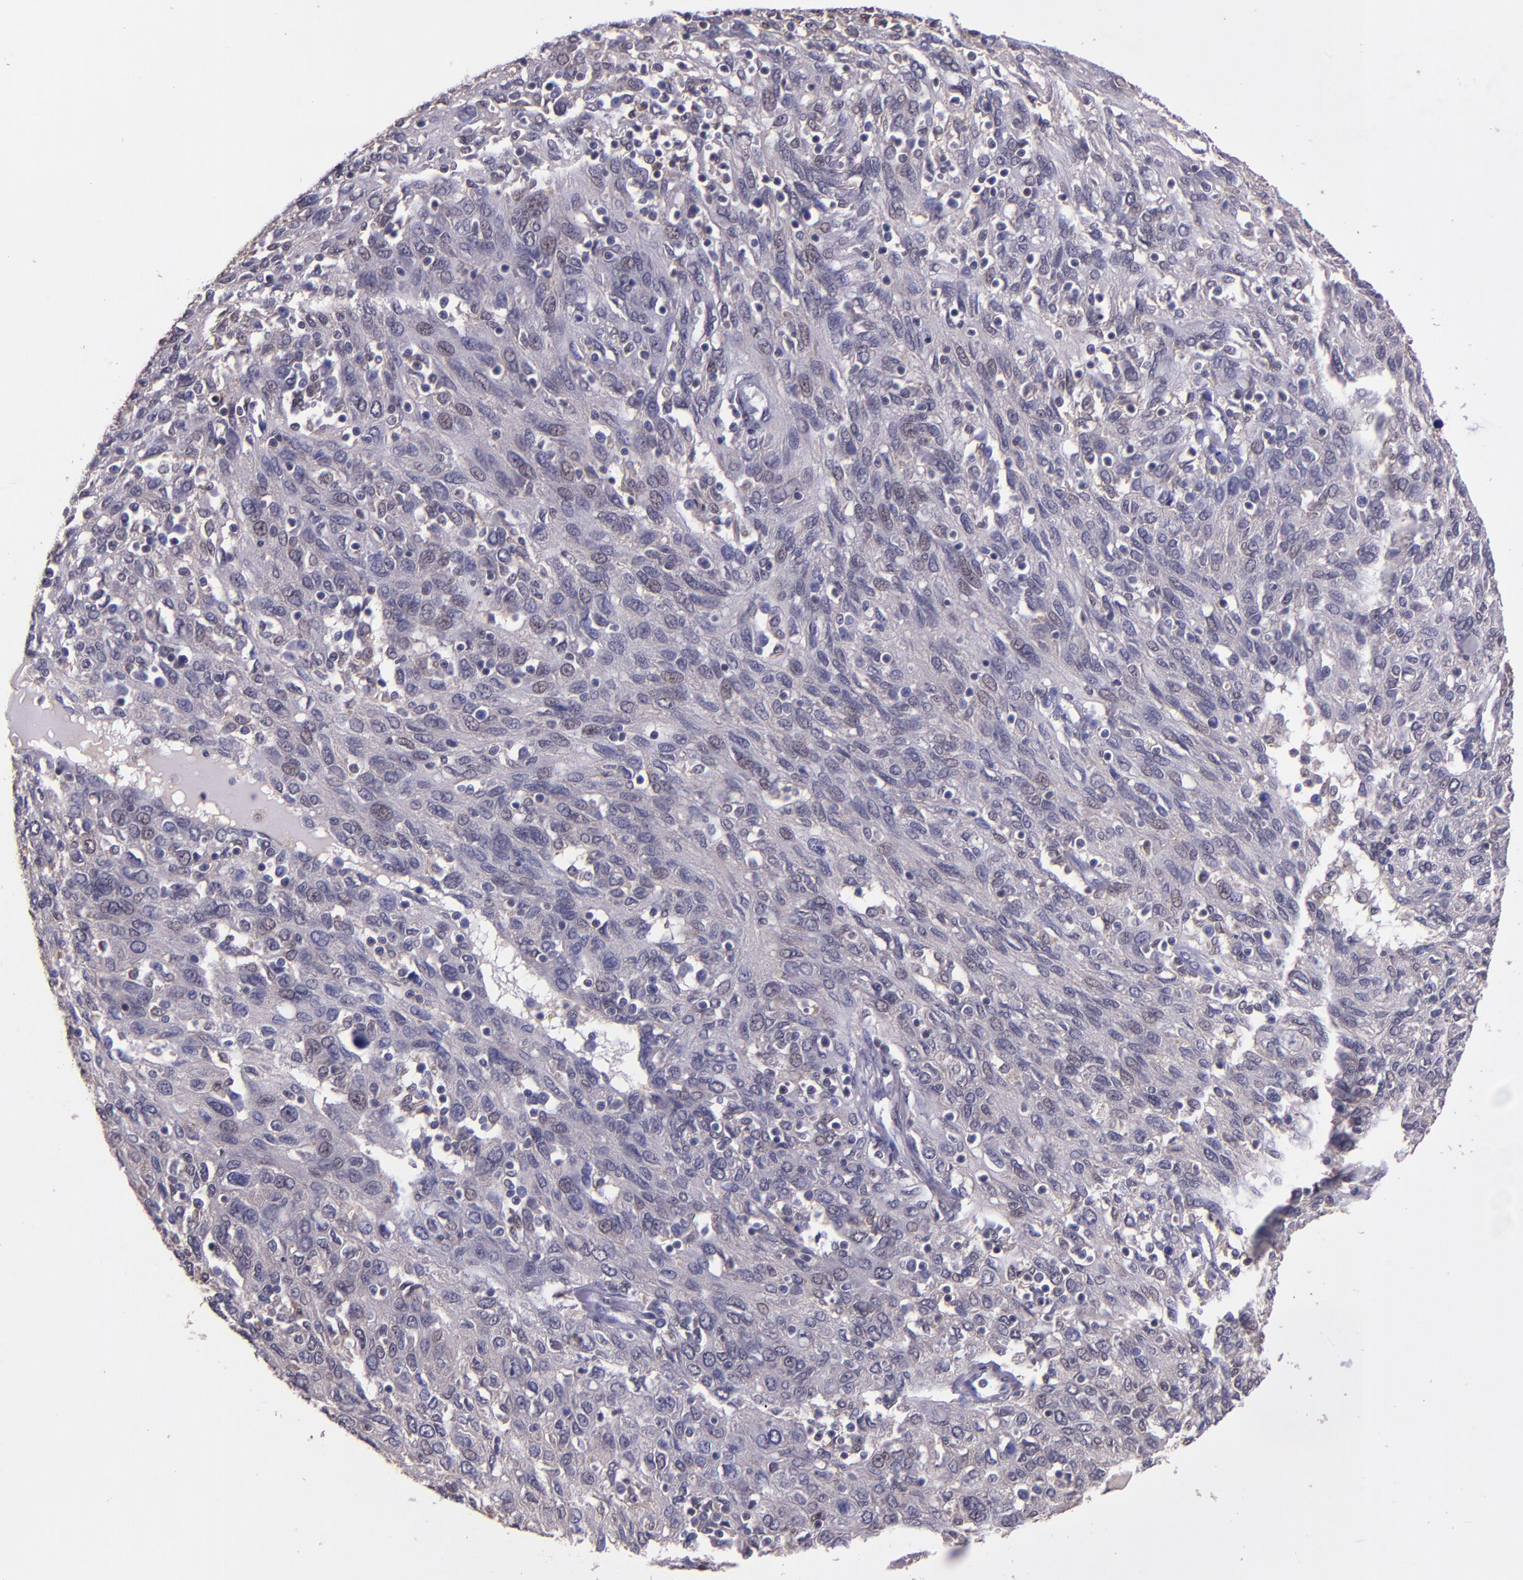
{"staining": {"intensity": "weak", "quantity": "<25%", "location": "nuclear"}, "tissue": "ovarian cancer", "cell_type": "Tumor cells", "image_type": "cancer", "snomed": [{"axis": "morphology", "description": "Carcinoma, endometroid"}, {"axis": "topography", "description": "Ovary"}], "caption": "IHC histopathology image of neoplastic tissue: ovarian endometroid carcinoma stained with DAB (3,3'-diaminobenzidine) demonstrates no significant protein positivity in tumor cells. (DAB immunohistochemistry (IHC) visualized using brightfield microscopy, high magnification).", "gene": "STAT6", "patient": {"sex": "female", "age": 50}}